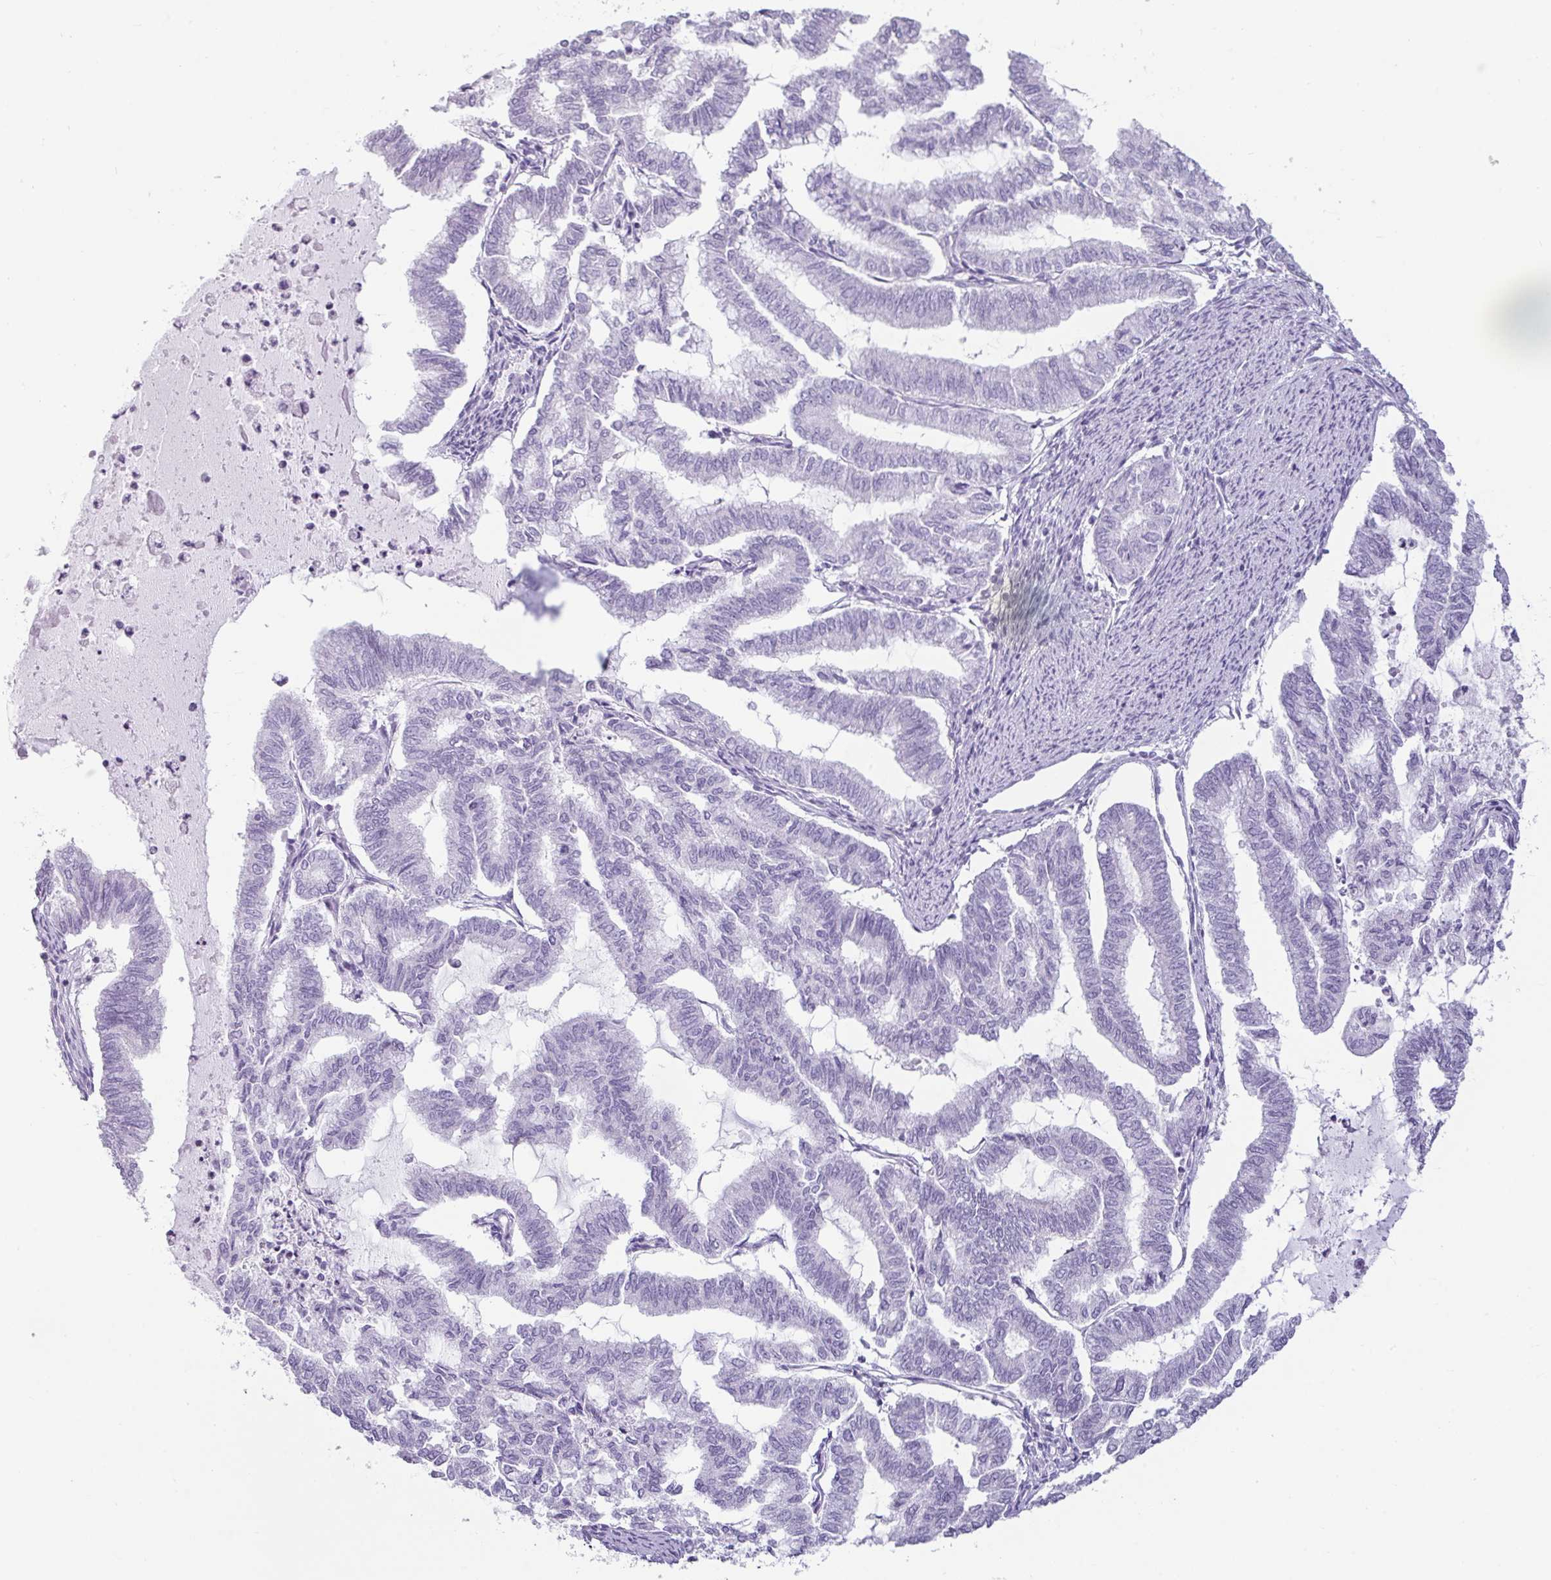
{"staining": {"intensity": "negative", "quantity": "none", "location": "none"}, "tissue": "endometrial cancer", "cell_type": "Tumor cells", "image_type": "cancer", "snomed": [{"axis": "morphology", "description": "Adenocarcinoma, NOS"}, {"axis": "topography", "description": "Endometrium"}], "caption": "Histopathology image shows no protein expression in tumor cells of endometrial cancer (adenocarcinoma) tissue.", "gene": "VCY1B", "patient": {"sex": "female", "age": 79}}